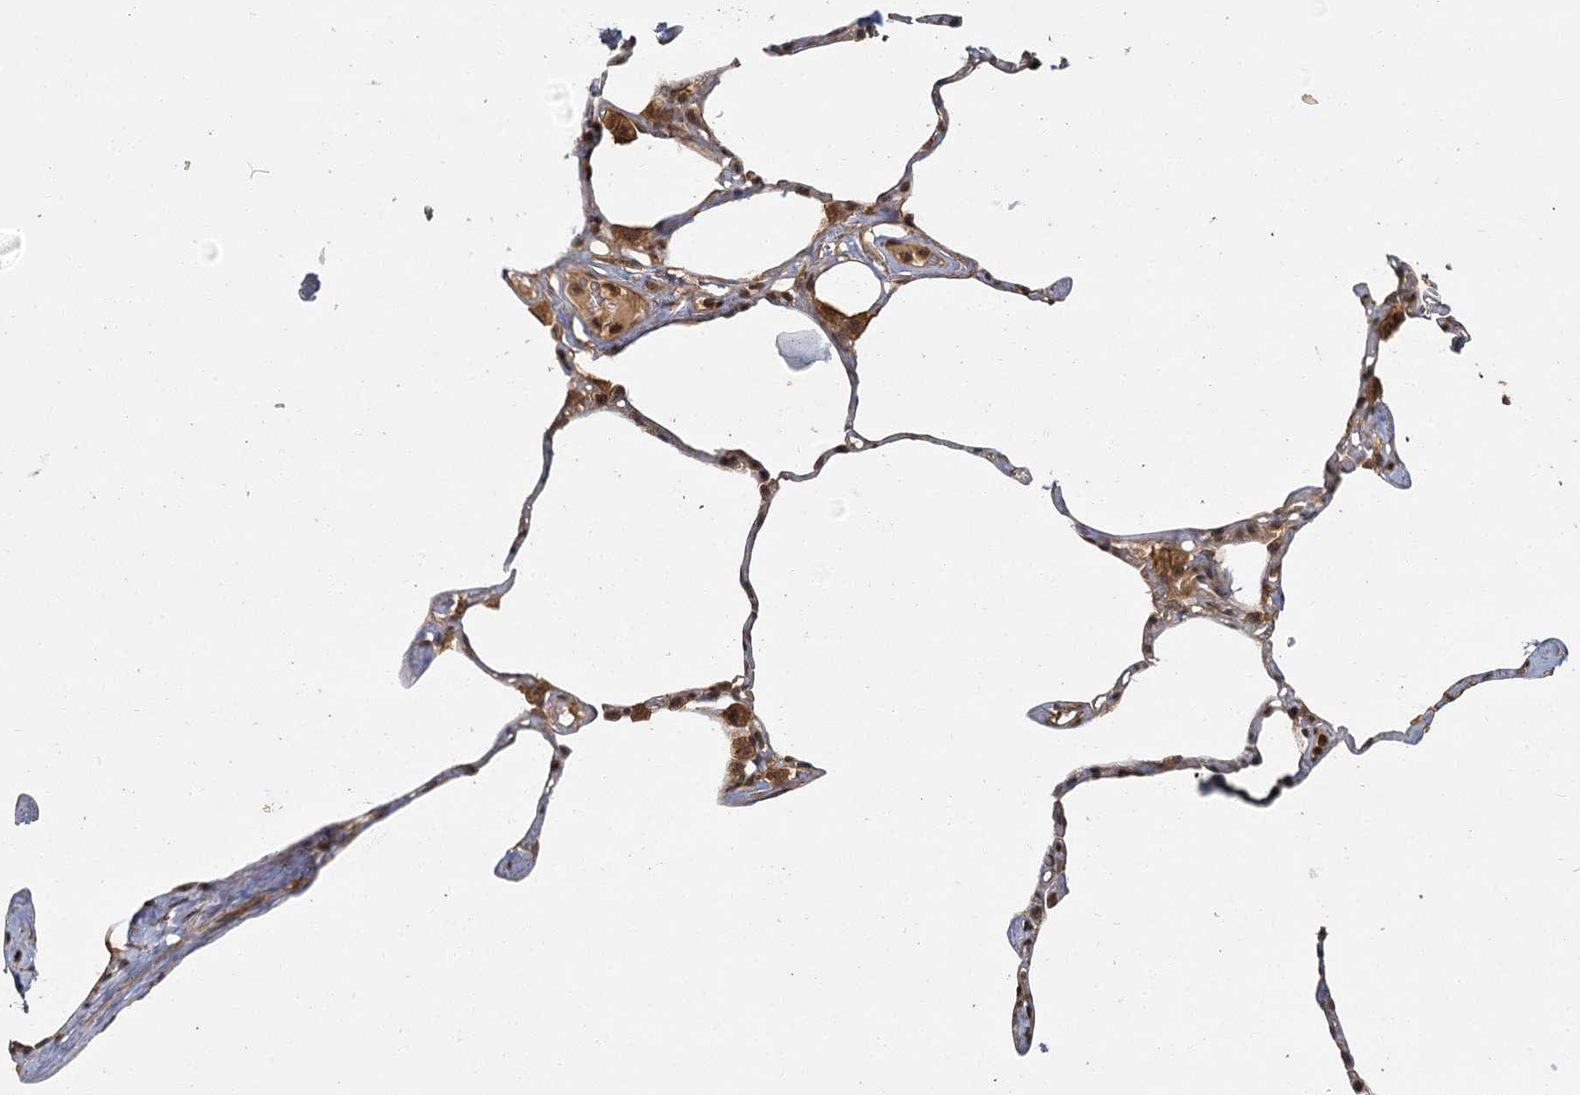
{"staining": {"intensity": "moderate", "quantity": ">75%", "location": "cytoplasmic/membranous,nuclear"}, "tissue": "lung", "cell_type": "Alveolar cells", "image_type": "normal", "snomed": [{"axis": "morphology", "description": "Normal tissue, NOS"}, {"axis": "topography", "description": "Lung"}], "caption": "High-magnification brightfield microscopy of benign lung stained with DAB (3,3'-diaminobenzidine) (brown) and counterstained with hematoxylin (blue). alveolar cells exhibit moderate cytoplasmic/membranous,nuclear staining is seen in about>75% of cells. (DAB IHC with brightfield microscopy, high magnification).", "gene": "ZNF549", "patient": {"sex": "male", "age": 65}}